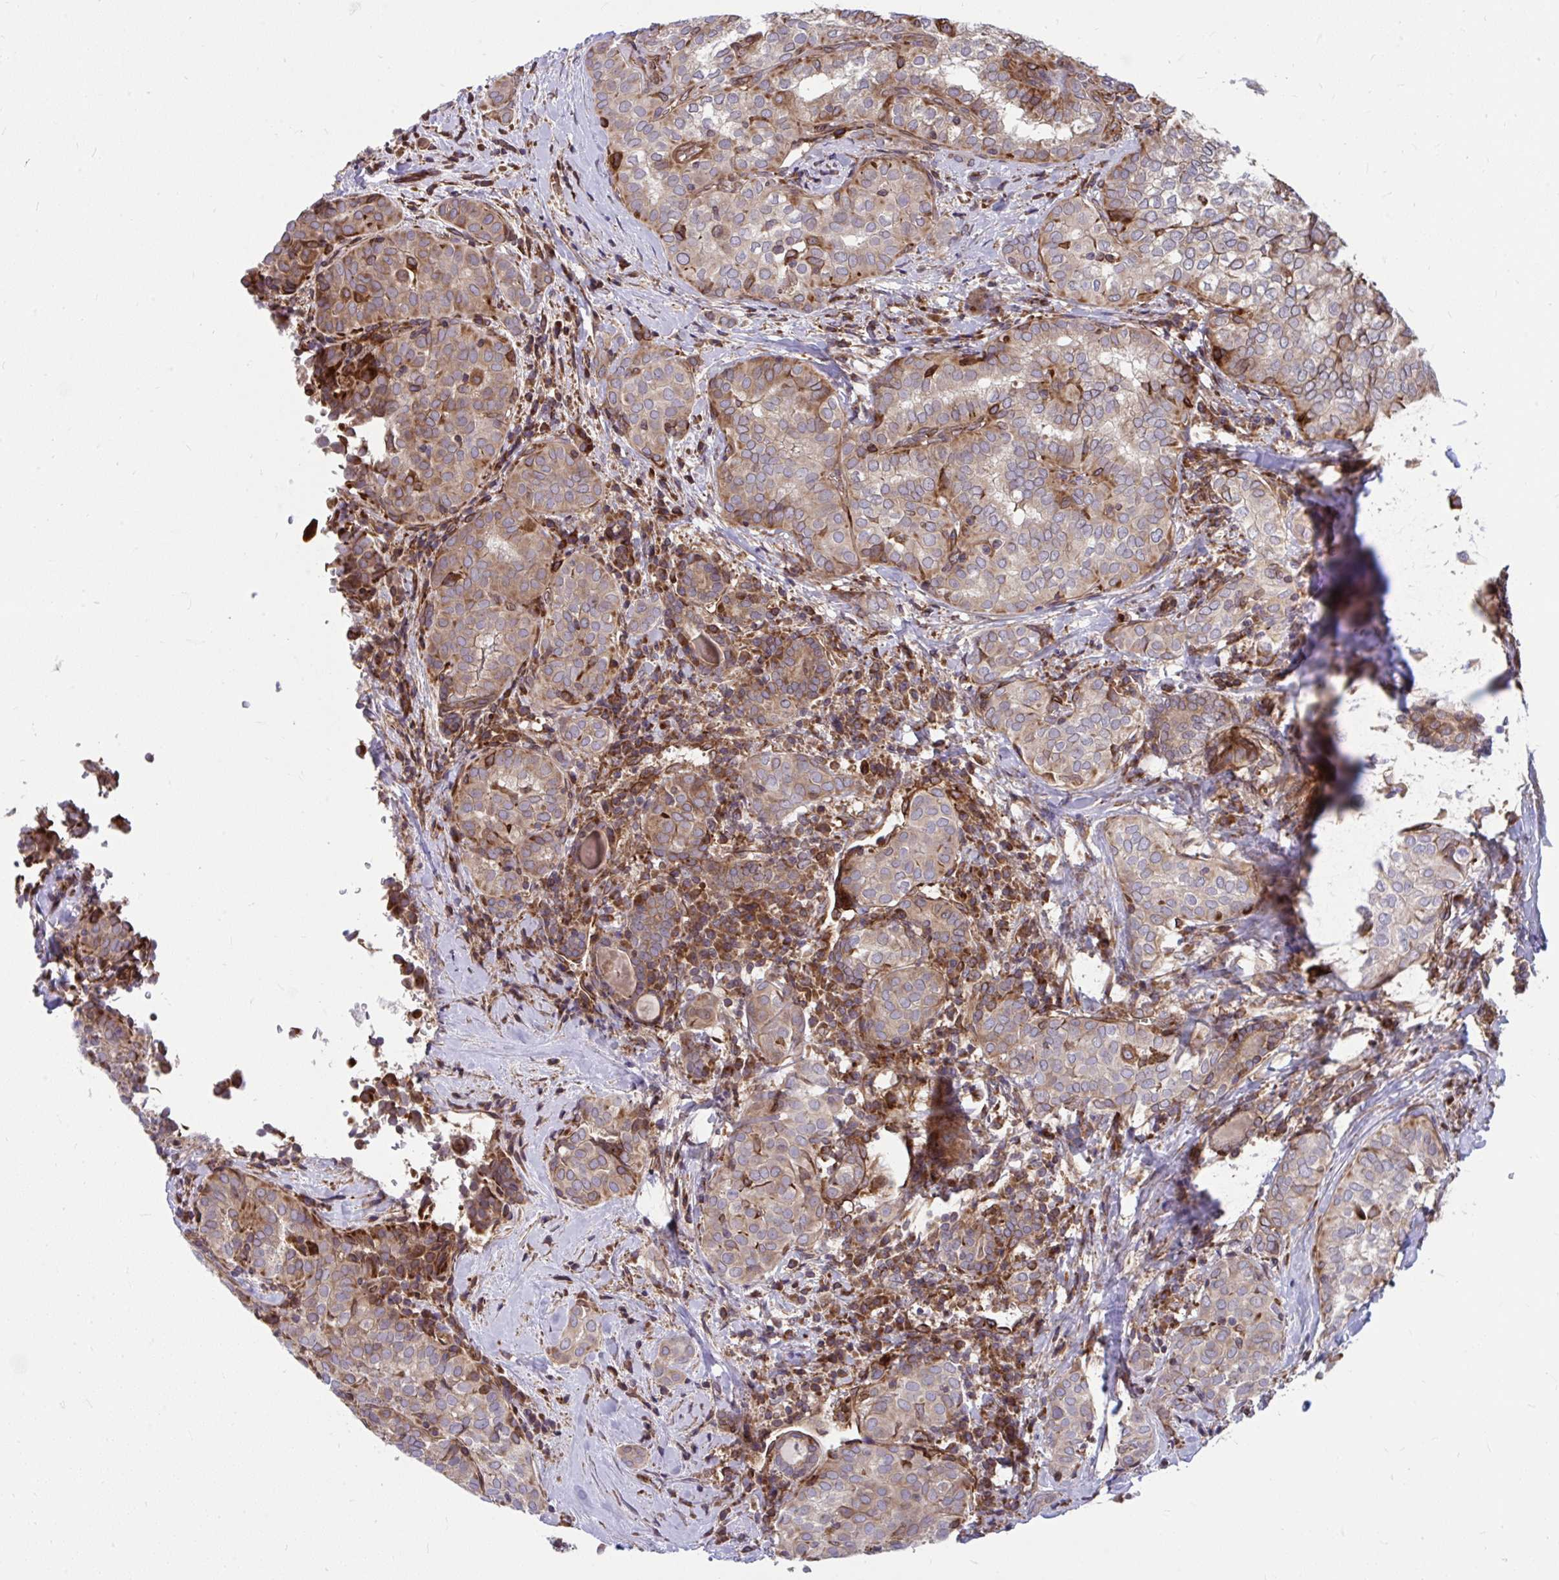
{"staining": {"intensity": "weak", "quantity": ">75%", "location": "cytoplasmic/membranous"}, "tissue": "thyroid cancer", "cell_type": "Tumor cells", "image_type": "cancer", "snomed": [{"axis": "morphology", "description": "Papillary adenocarcinoma, NOS"}, {"axis": "topography", "description": "Thyroid gland"}], "caption": "Thyroid cancer stained with immunohistochemistry (IHC) demonstrates weak cytoplasmic/membranous staining in about >75% of tumor cells. The protein is shown in brown color, while the nuclei are stained blue.", "gene": "STIM2", "patient": {"sex": "female", "age": 30}}